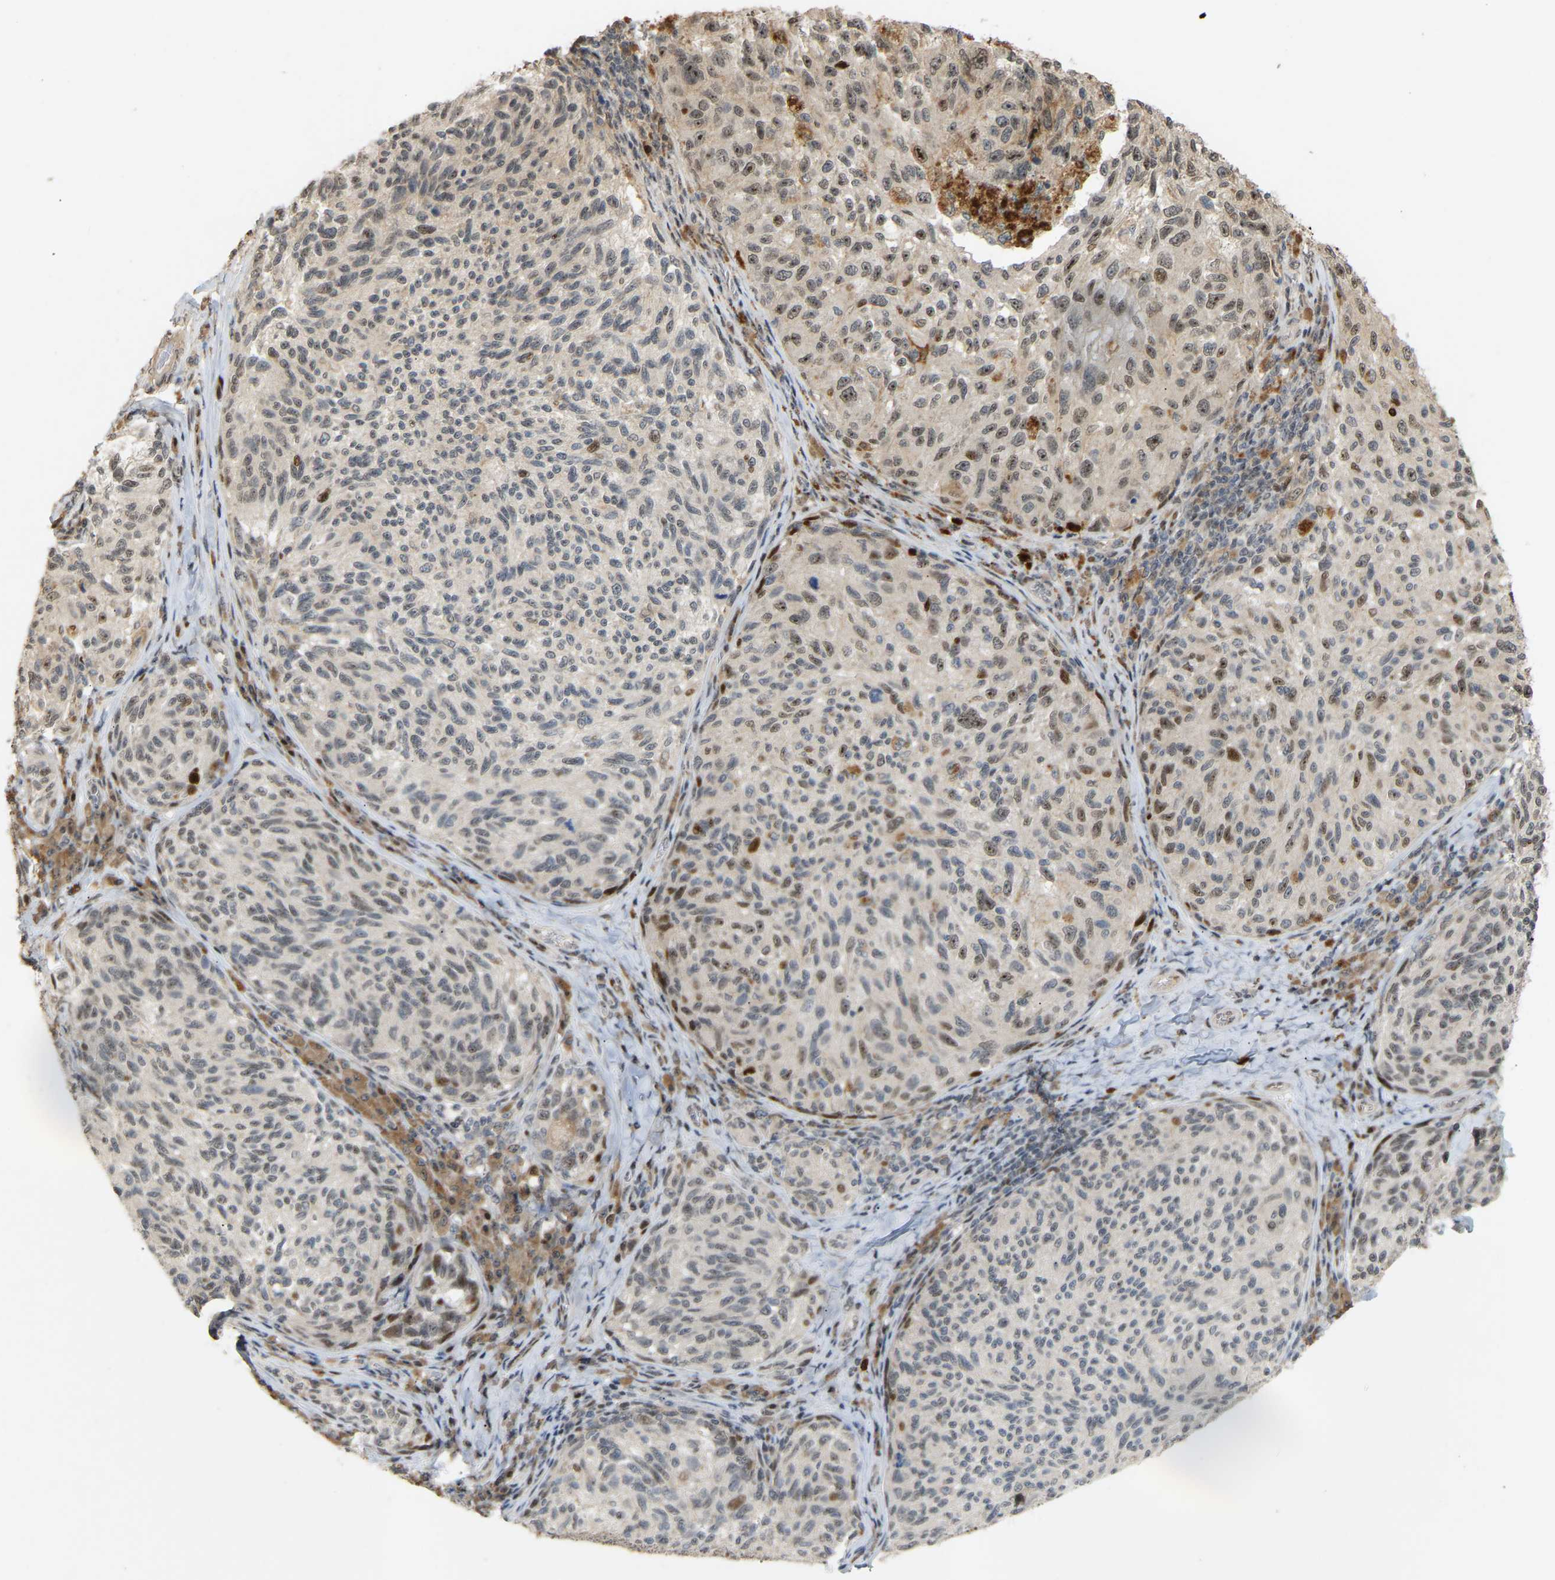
{"staining": {"intensity": "moderate", "quantity": "<25%", "location": "nuclear"}, "tissue": "melanoma", "cell_type": "Tumor cells", "image_type": "cancer", "snomed": [{"axis": "morphology", "description": "Malignant melanoma, NOS"}, {"axis": "topography", "description": "Skin"}], "caption": "Tumor cells exhibit moderate nuclear positivity in approximately <25% of cells in malignant melanoma. (Brightfield microscopy of DAB IHC at high magnification).", "gene": "PTPN4", "patient": {"sex": "female", "age": 73}}